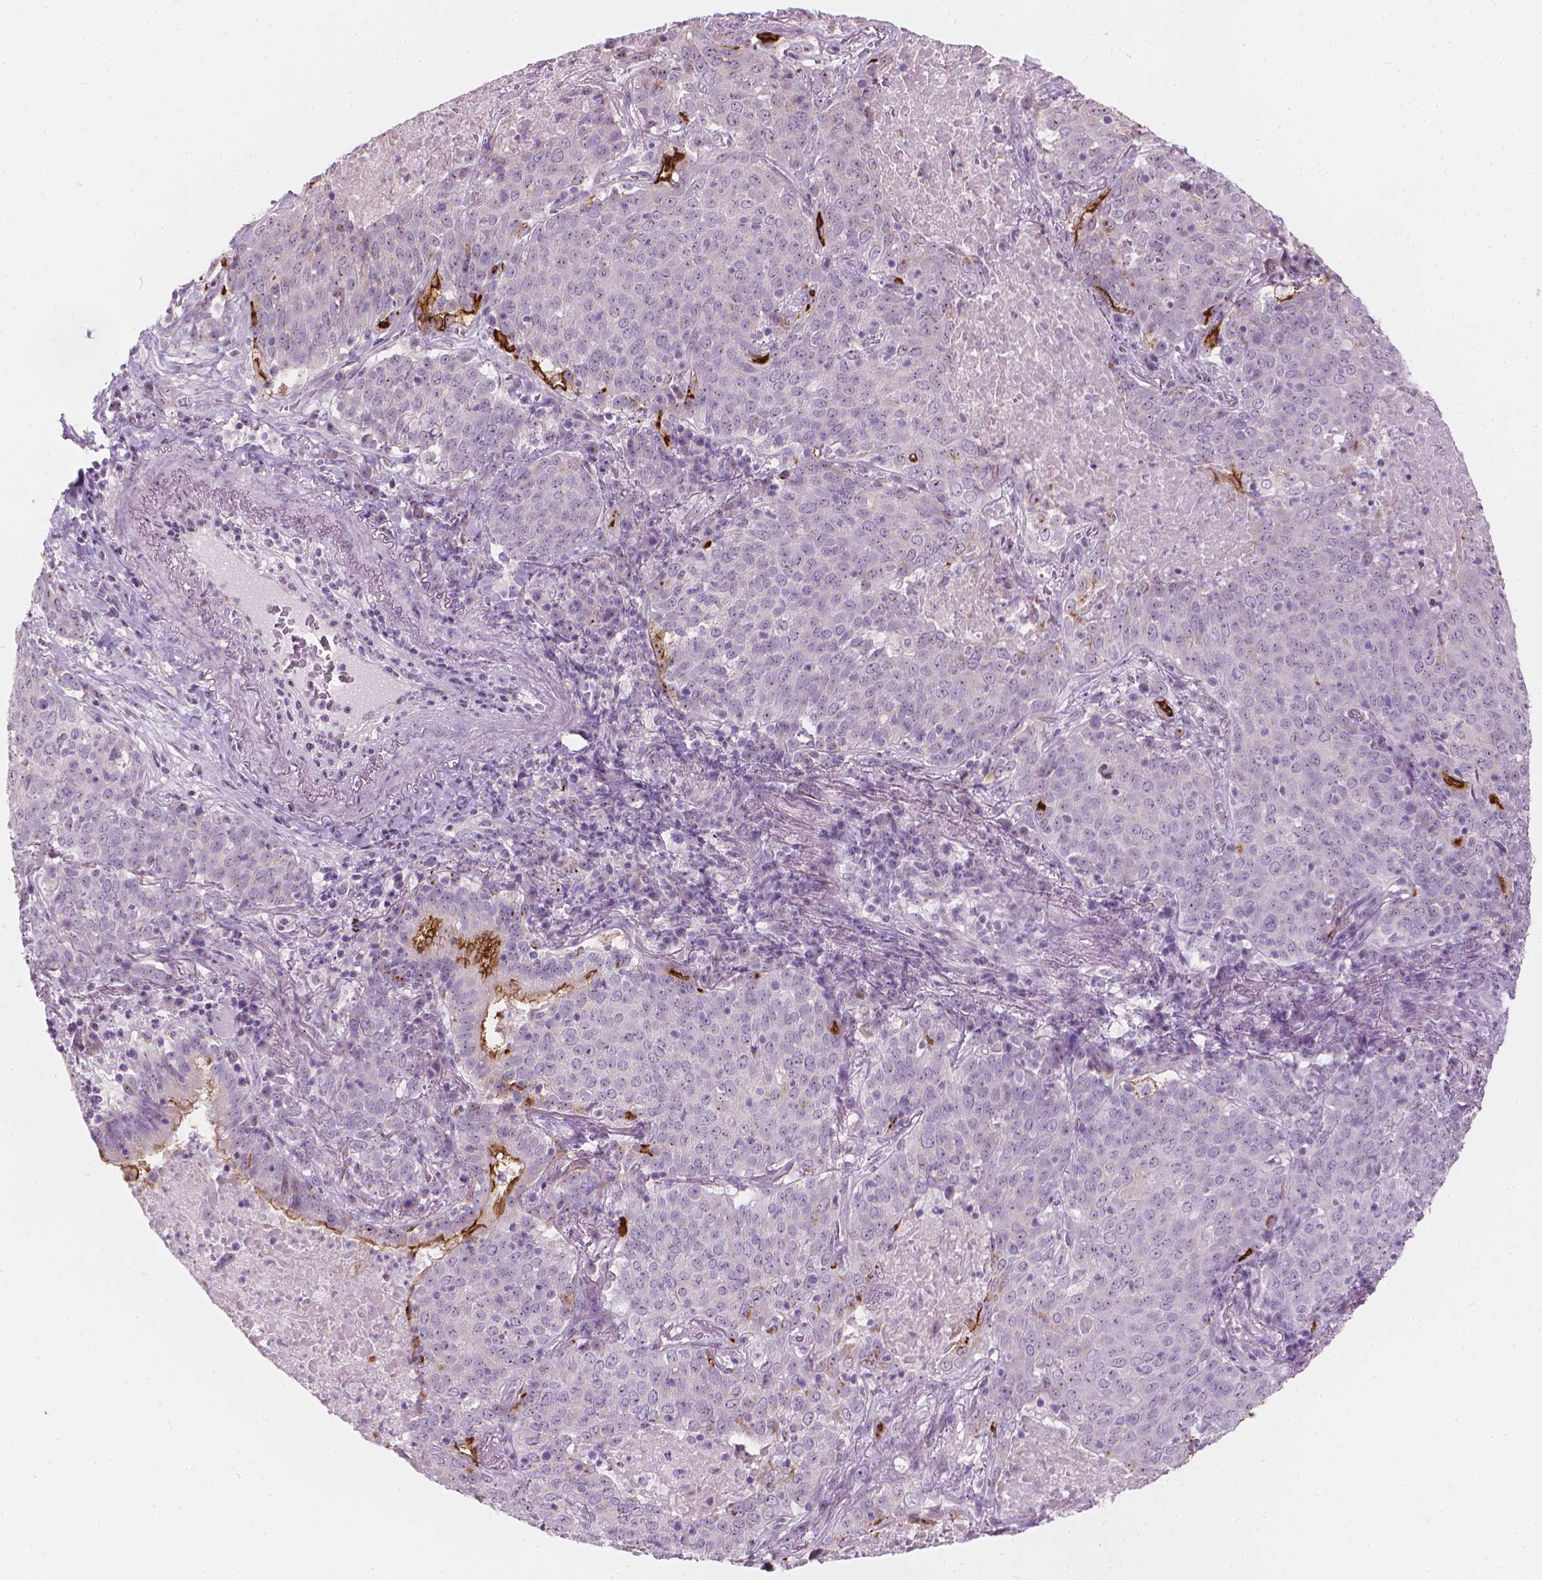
{"staining": {"intensity": "negative", "quantity": "none", "location": "none"}, "tissue": "lung cancer", "cell_type": "Tumor cells", "image_type": "cancer", "snomed": [{"axis": "morphology", "description": "Squamous cell carcinoma, NOS"}, {"axis": "topography", "description": "Lung"}], "caption": "Lung cancer stained for a protein using immunohistochemistry (IHC) displays no positivity tumor cells.", "gene": "GPRC5A", "patient": {"sex": "male", "age": 82}}